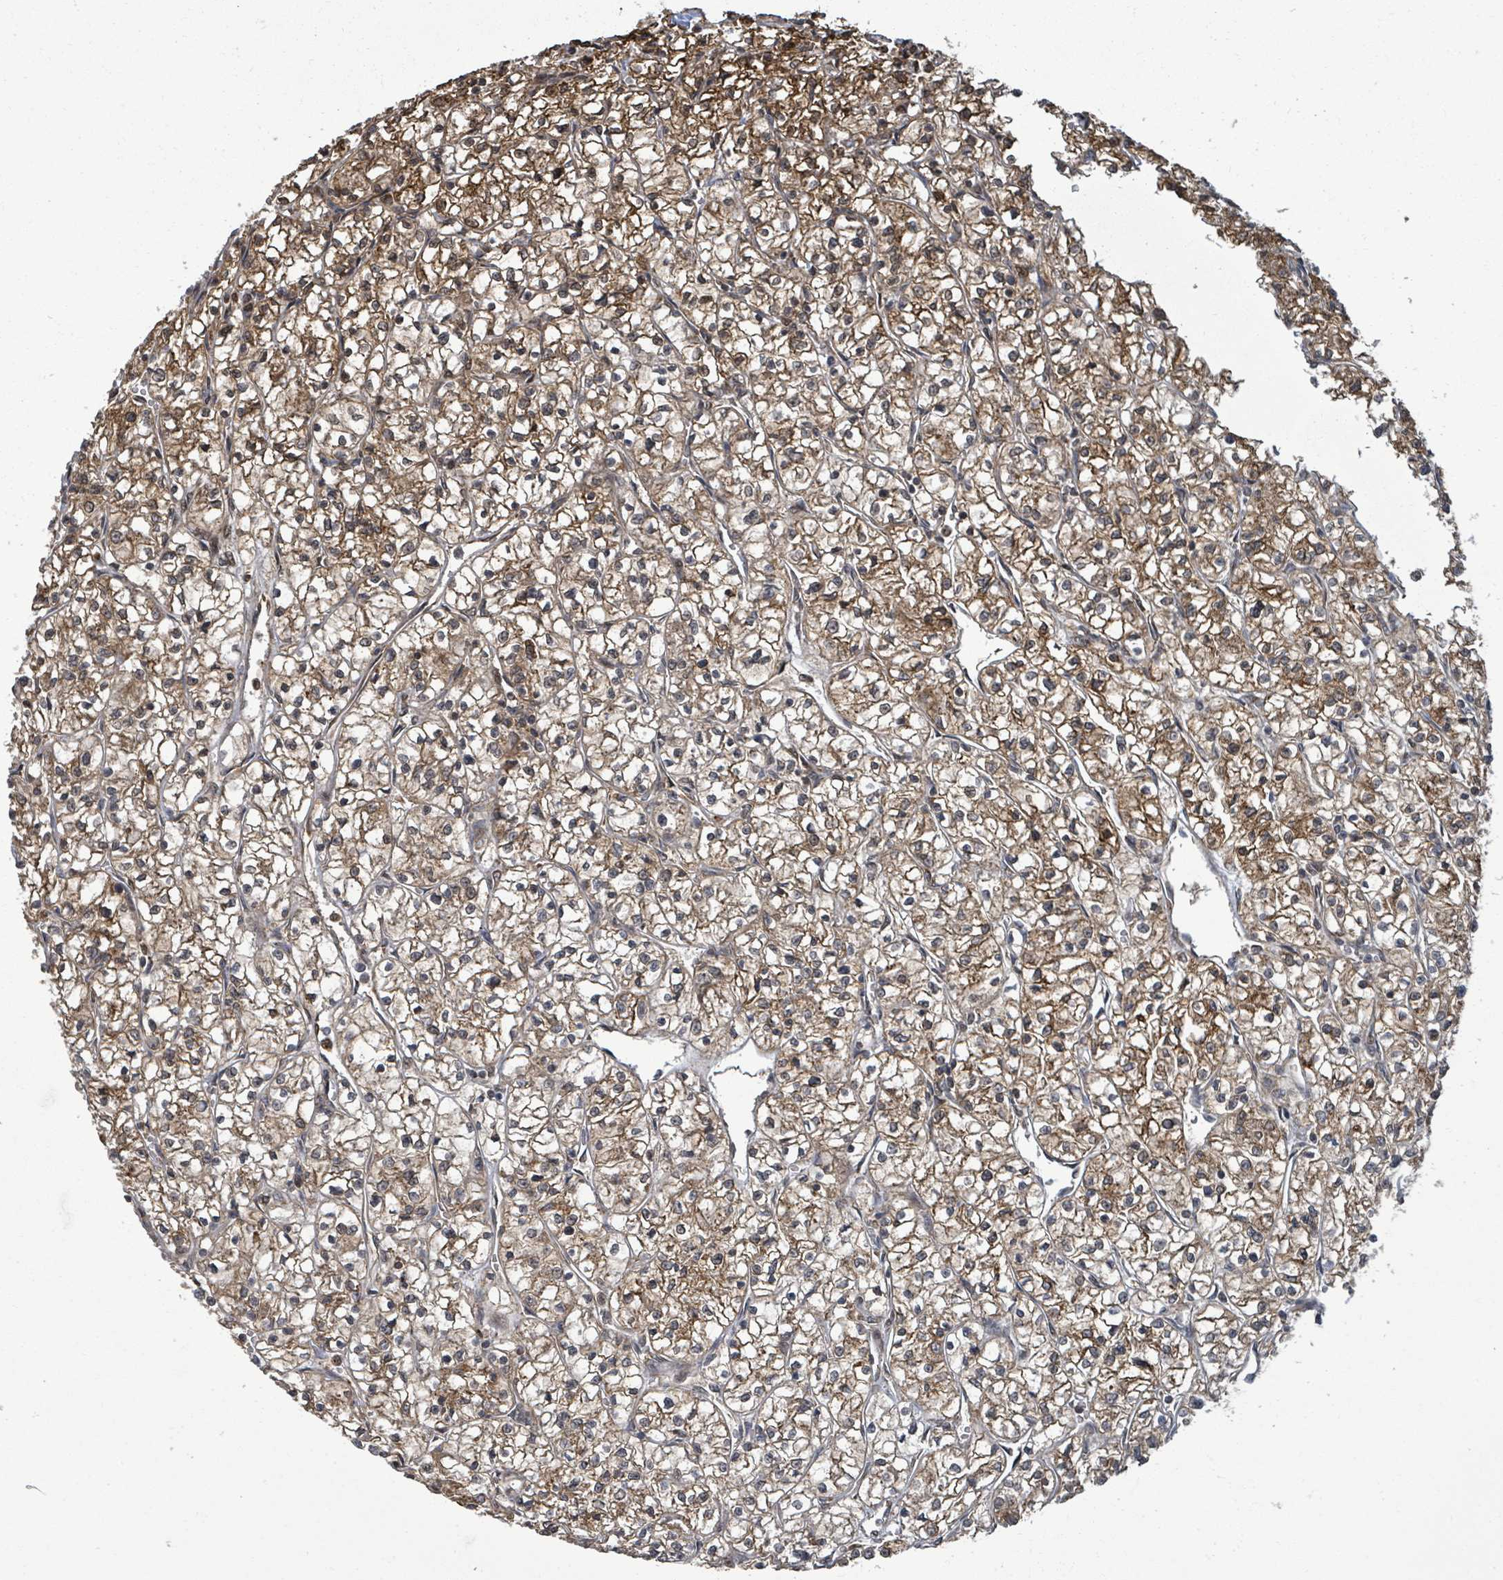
{"staining": {"intensity": "moderate", "quantity": ">75%", "location": "cytoplasmic/membranous"}, "tissue": "renal cancer", "cell_type": "Tumor cells", "image_type": "cancer", "snomed": [{"axis": "morphology", "description": "Adenocarcinoma, NOS"}, {"axis": "topography", "description": "Kidney"}], "caption": "Renal cancer (adenocarcinoma) tissue shows moderate cytoplasmic/membranous expression in about >75% of tumor cells, visualized by immunohistochemistry.", "gene": "KLC1", "patient": {"sex": "female", "age": 64}}